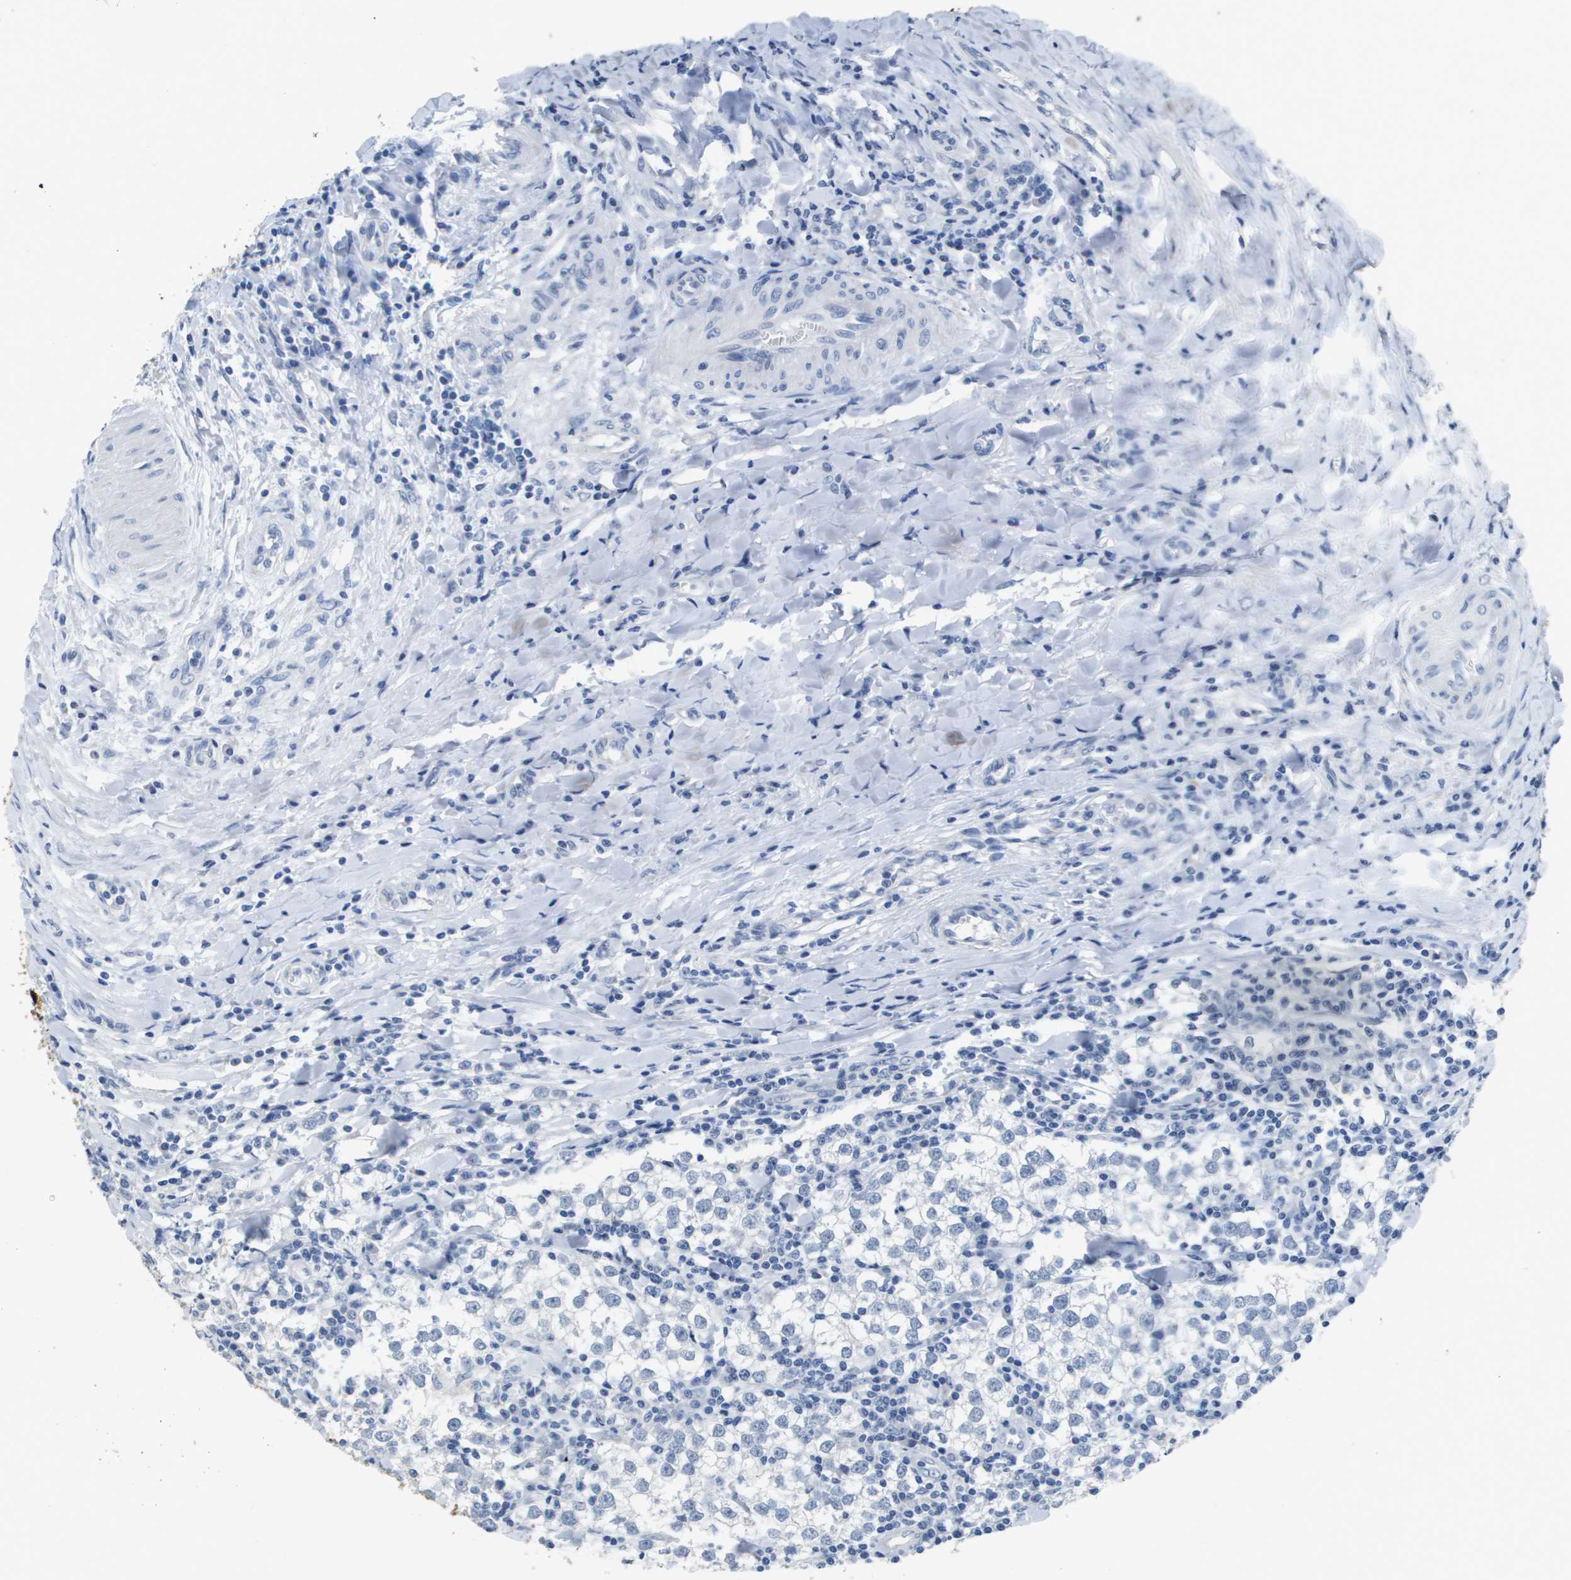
{"staining": {"intensity": "negative", "quantity": "none", "location": "none"}, "tissue": "testis cancer", "cell_type": "Tumor cells", "image_type": "cancer", "snomed": [{"axis": "morphology", "description": "Seminoma, NOS"}, {"axis": "morphology", "description": "Carcinoma, Embryonal, NOS"}, {"axis": "topography", "description": "Testis"}], "caption": "Protein analysis of testis cancer displays no significant positivity in tumor cells.", "gene": "MT3", "patient": {"sex": "male", "age": 36}}